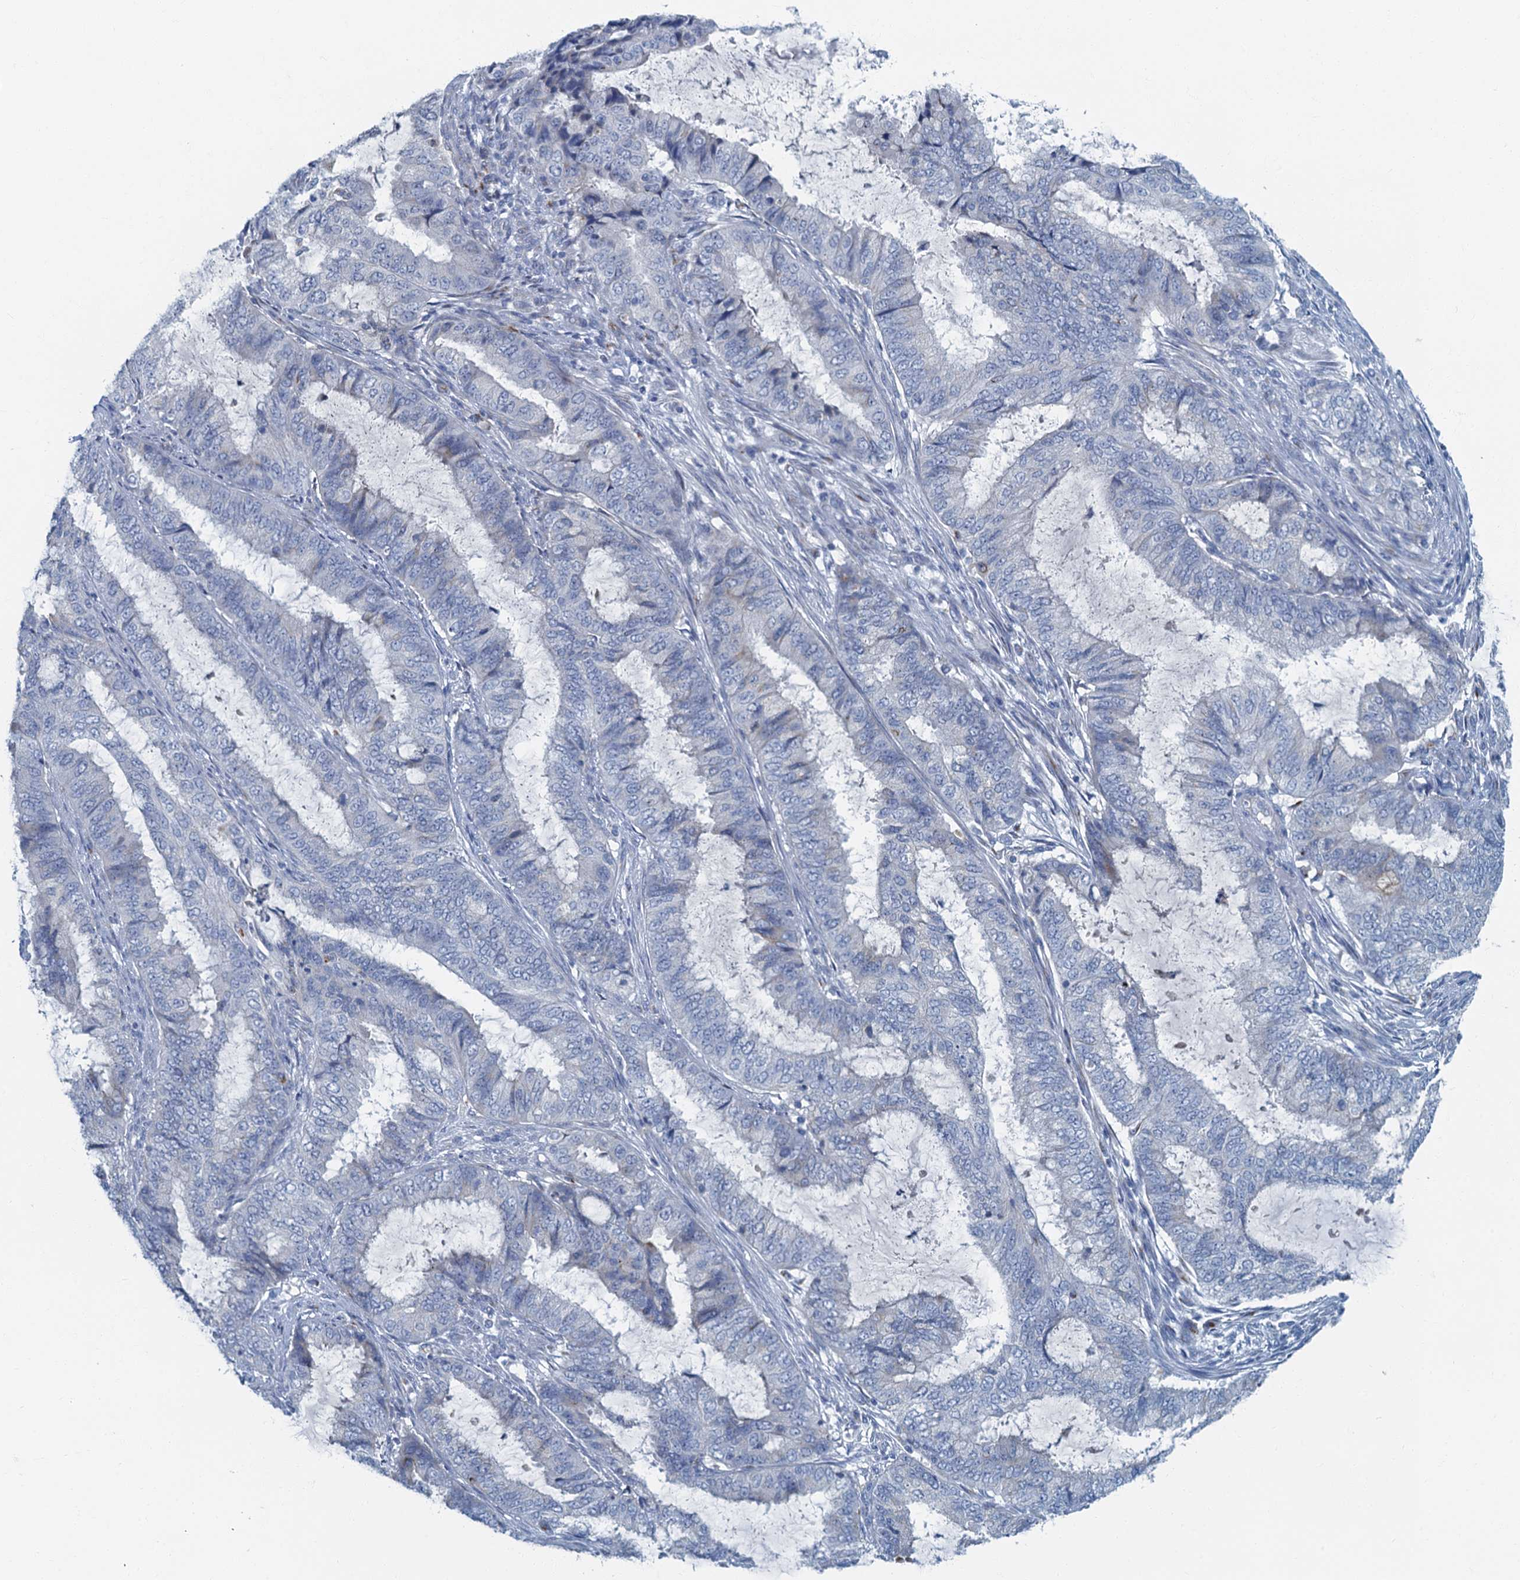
{"staining": {"intensity": "negative", "quantity": "none", "location": "none"}, "tissue": "endometrial cancer", "cell_type": "Tumor cells", "image_type": "cancer", "snomed": [{"axis": "morphology", "description": "Adenocarcinoma, NOS"}, {"axis": "topography", "description": "Endometrium"}], "caption": "There is no significant positivity in tumor cells of endometrial cancer (adenocarcinoma).", "gene": "LYPD3", "patient": {"sex": "female", "age": 51}}